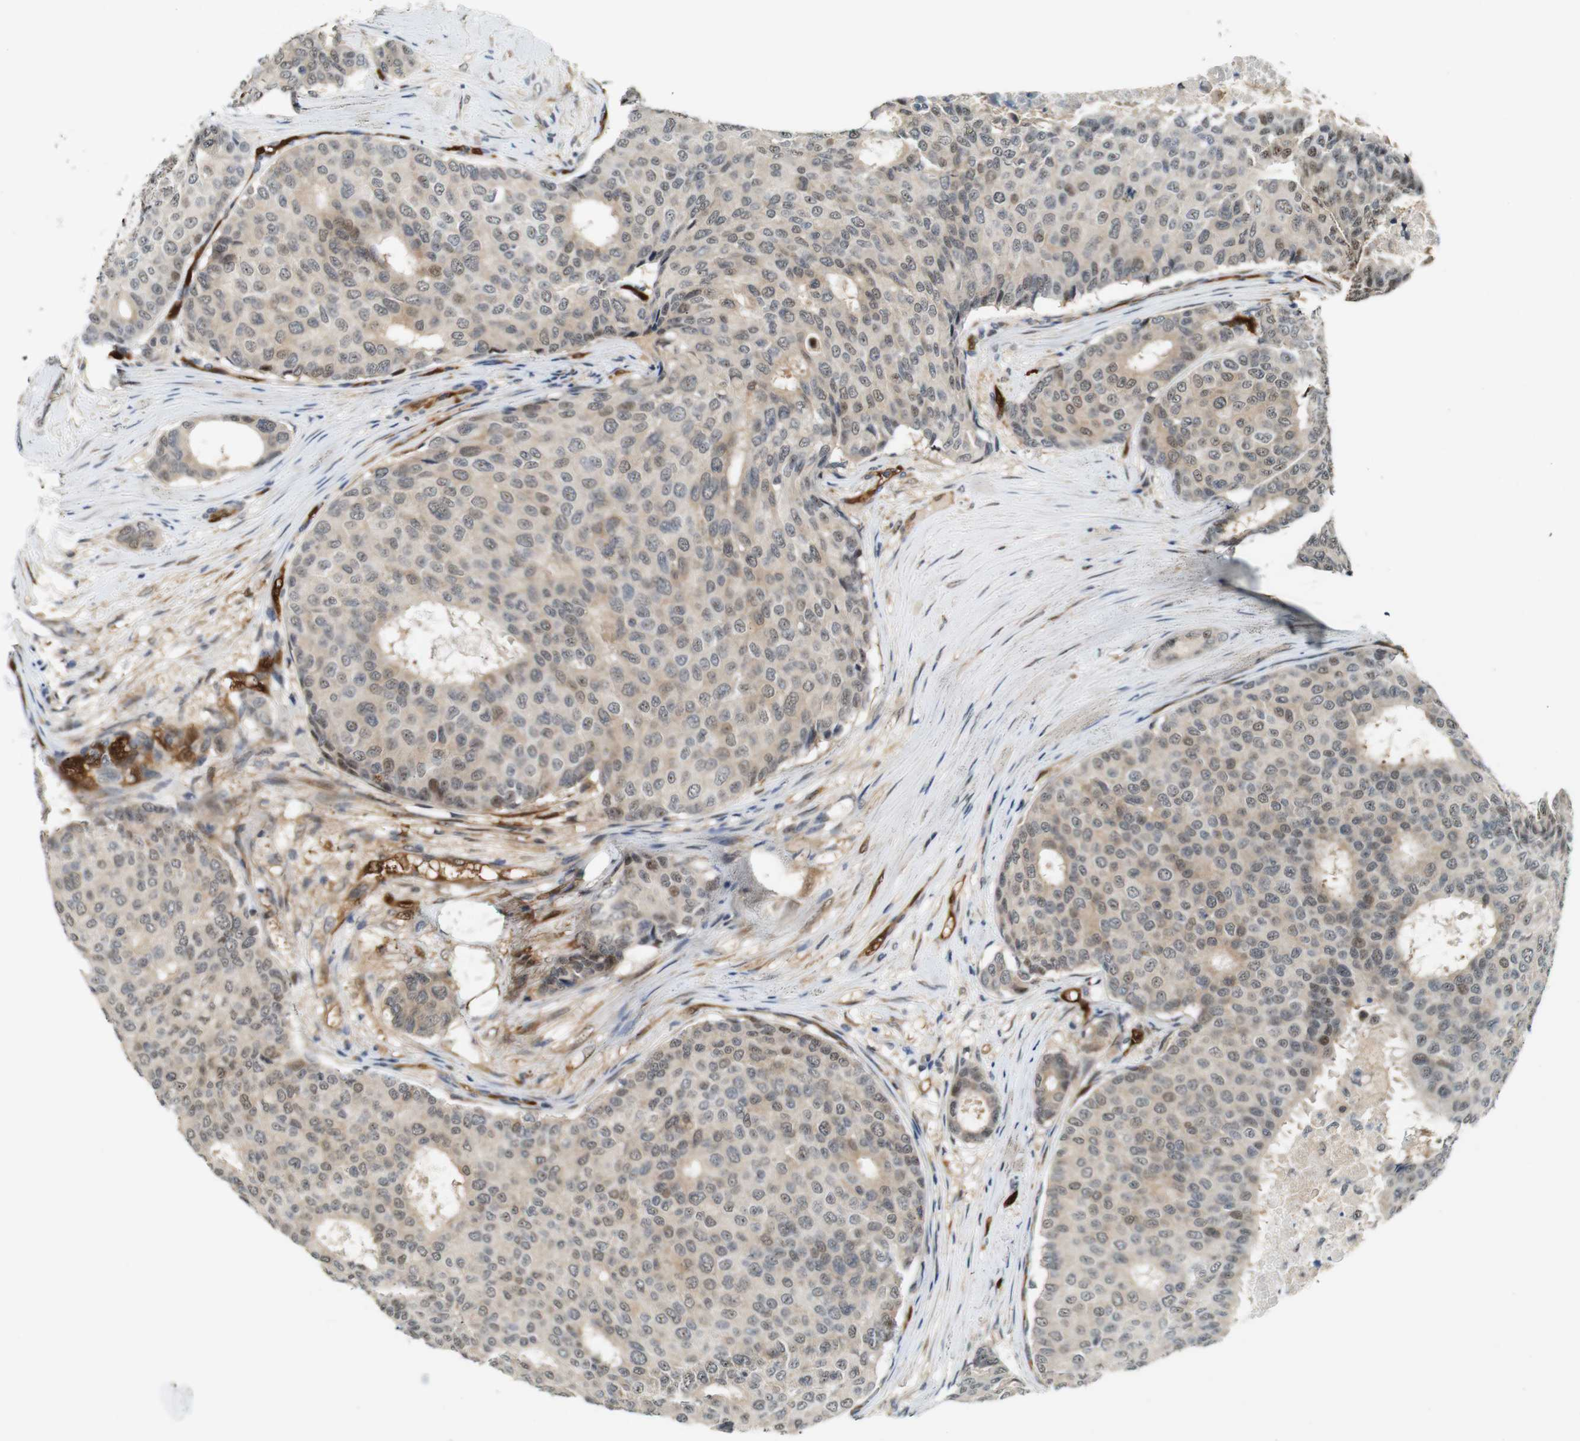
{"staining": {"intensity": "weak", "quantity": ">75%", "location": "cytoplasmic/membranous,nuclear"}, "tissue": "breast cancer", "cell_type": "Tumor cells", "image_type": "cancer", "snomed": [{"axis": "morphology", "description": "Duct carcinoma"}, {"axis": "topography", "description": "Breast"}], "caption": "Brown immunohistochemical staining in intraductal carcinoma (breast) shows weak cytoplasmic/membranous and nuclear staining in about >75% of tumor cells. (IHC, brightfield microscopy, high magnification).", "gene": "LXN", "patient": {"sex": "female", "age": 75}}